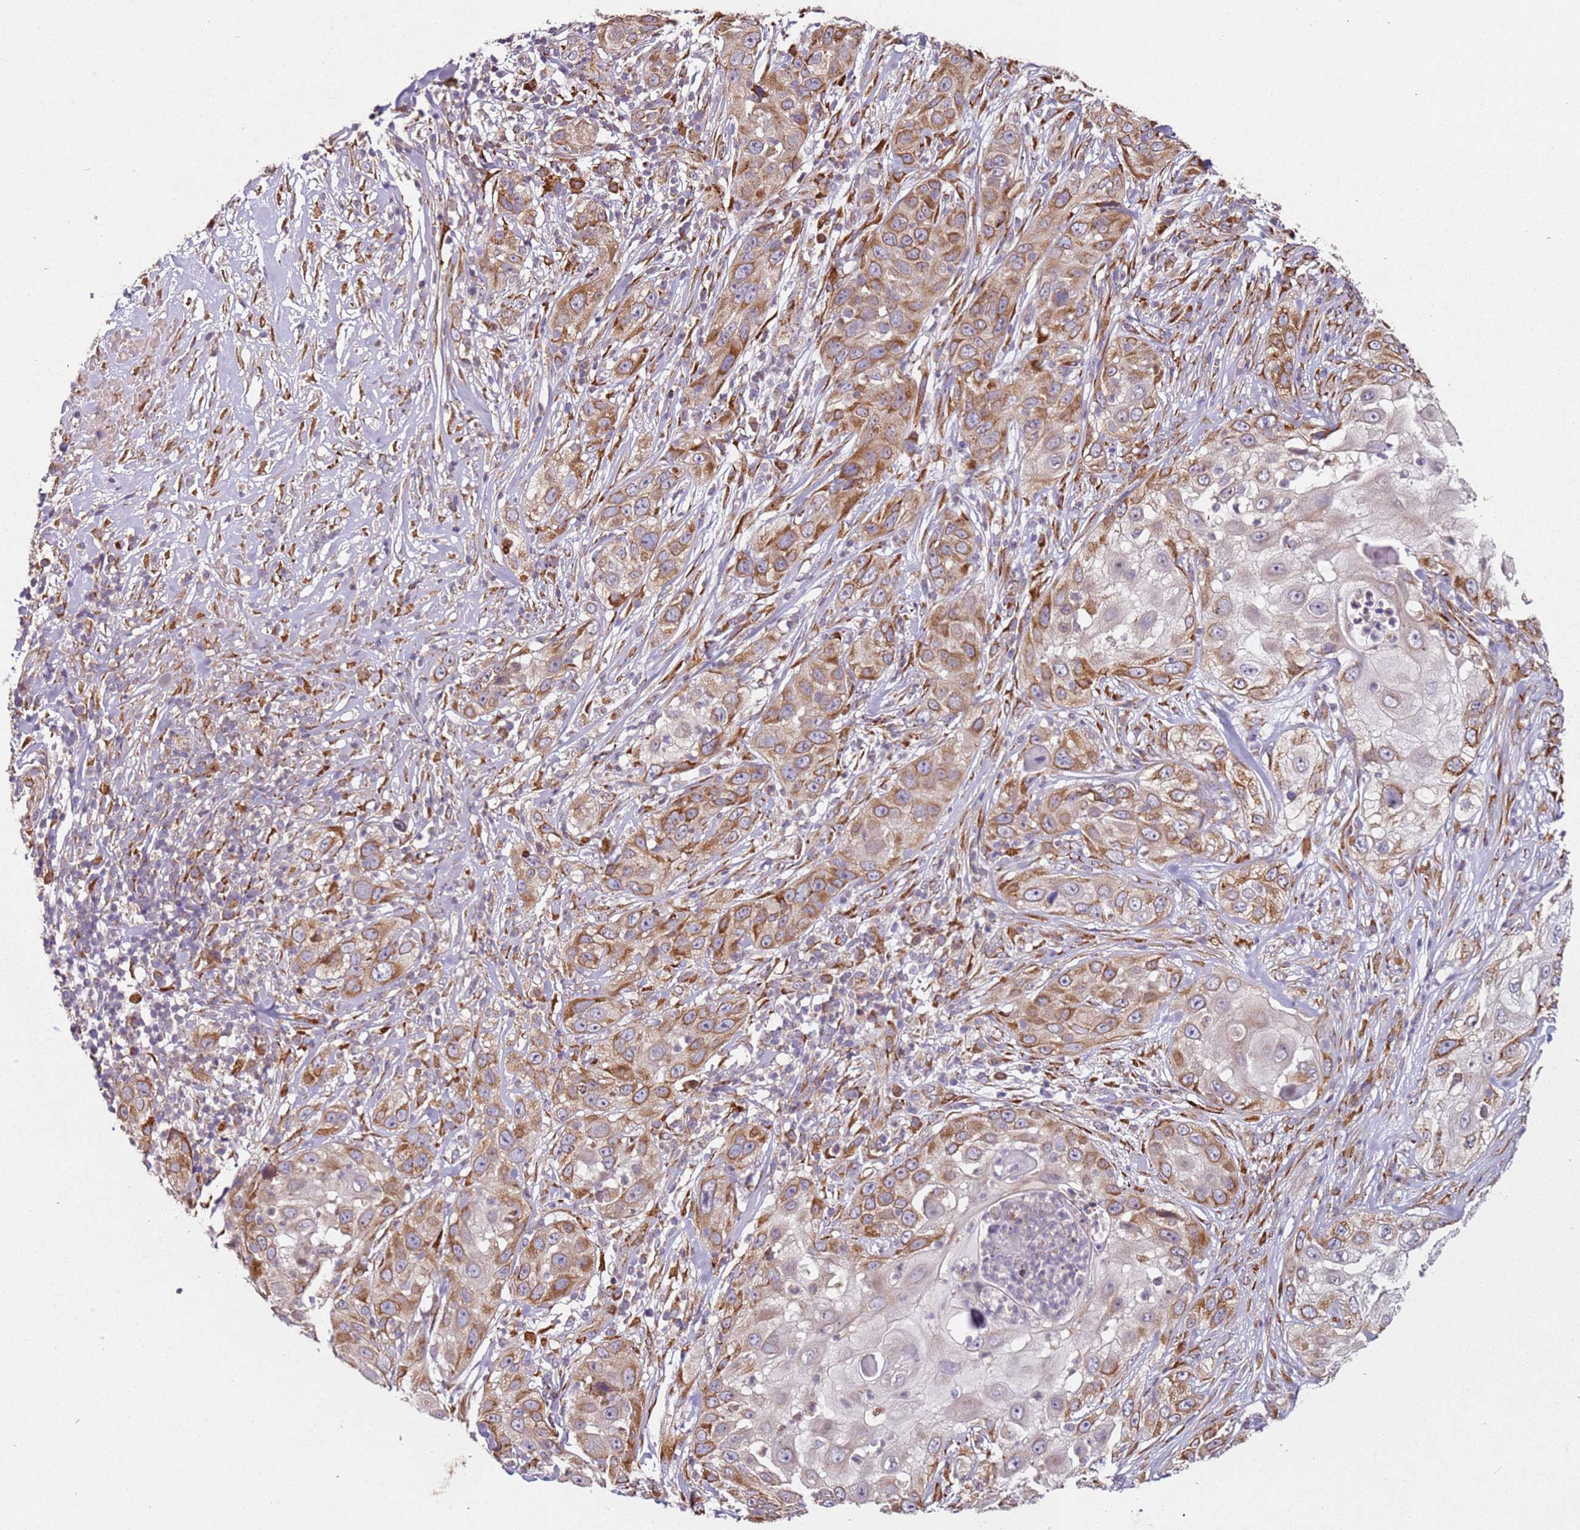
{"staining": {"intensity": "moderate", "quantity": ">75%", "location": "cytoplasmic/membranous"}, "tissue": "skin cancer", "cell_type": "Tumor cells", "image_type": "cancer", "snomed": [{"axis": "morphology", "description": "Squamous cell carcinoma, NOS"}, {"axis": "topography", "description": "Skin"}], "caption": "Skin cancer (squamous cell carcinoma) stained with DAB (3,3'-diaminobenzidine) immunohistochemistry displays medium levels of moderate cytoplasmic/membranous expression in about >75% of tumor cells. (DAB (3,3'-diaminobenzidine) IHC, brown staining for protein, blue staining for nuclei).", "gene": "ARFRP1", "patient": {"sex": "female", "age": 44}}